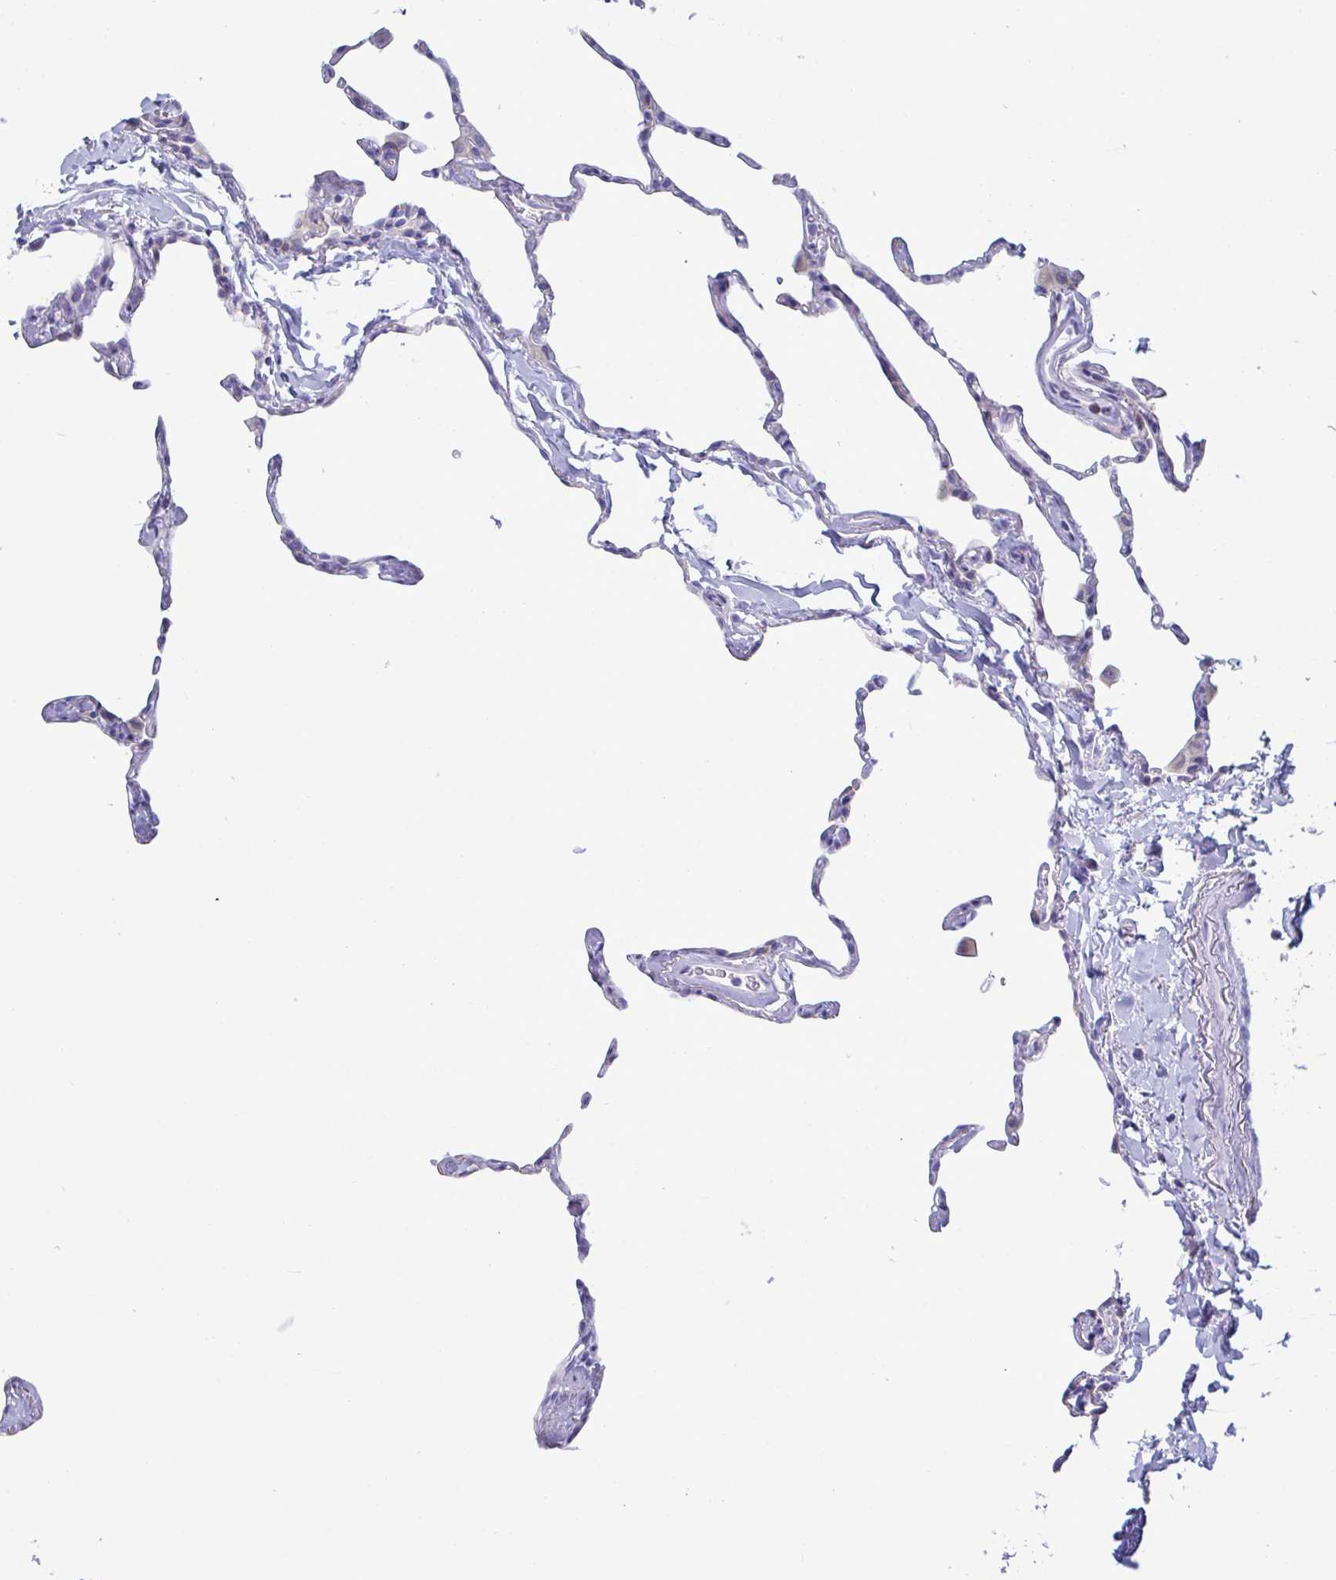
{"staining": {"intensity": "negative", "quantity": "none", "location": "none"}, "tissue": "lung", "cell_type": "Alveolar cells", "image_type": "normal", "snomed": [{"axis": "morphology", "description": "Normal tissue, NOS"}, {"axis": "topography", "description": "Lung"}], "caption": "Immunohistochemistry image of benign human lung stained for a protein (brown), which reveals no expression in alveolar cells.", "gene": "TAS2R38", "patient": {"sex": "male", "age": 65}}